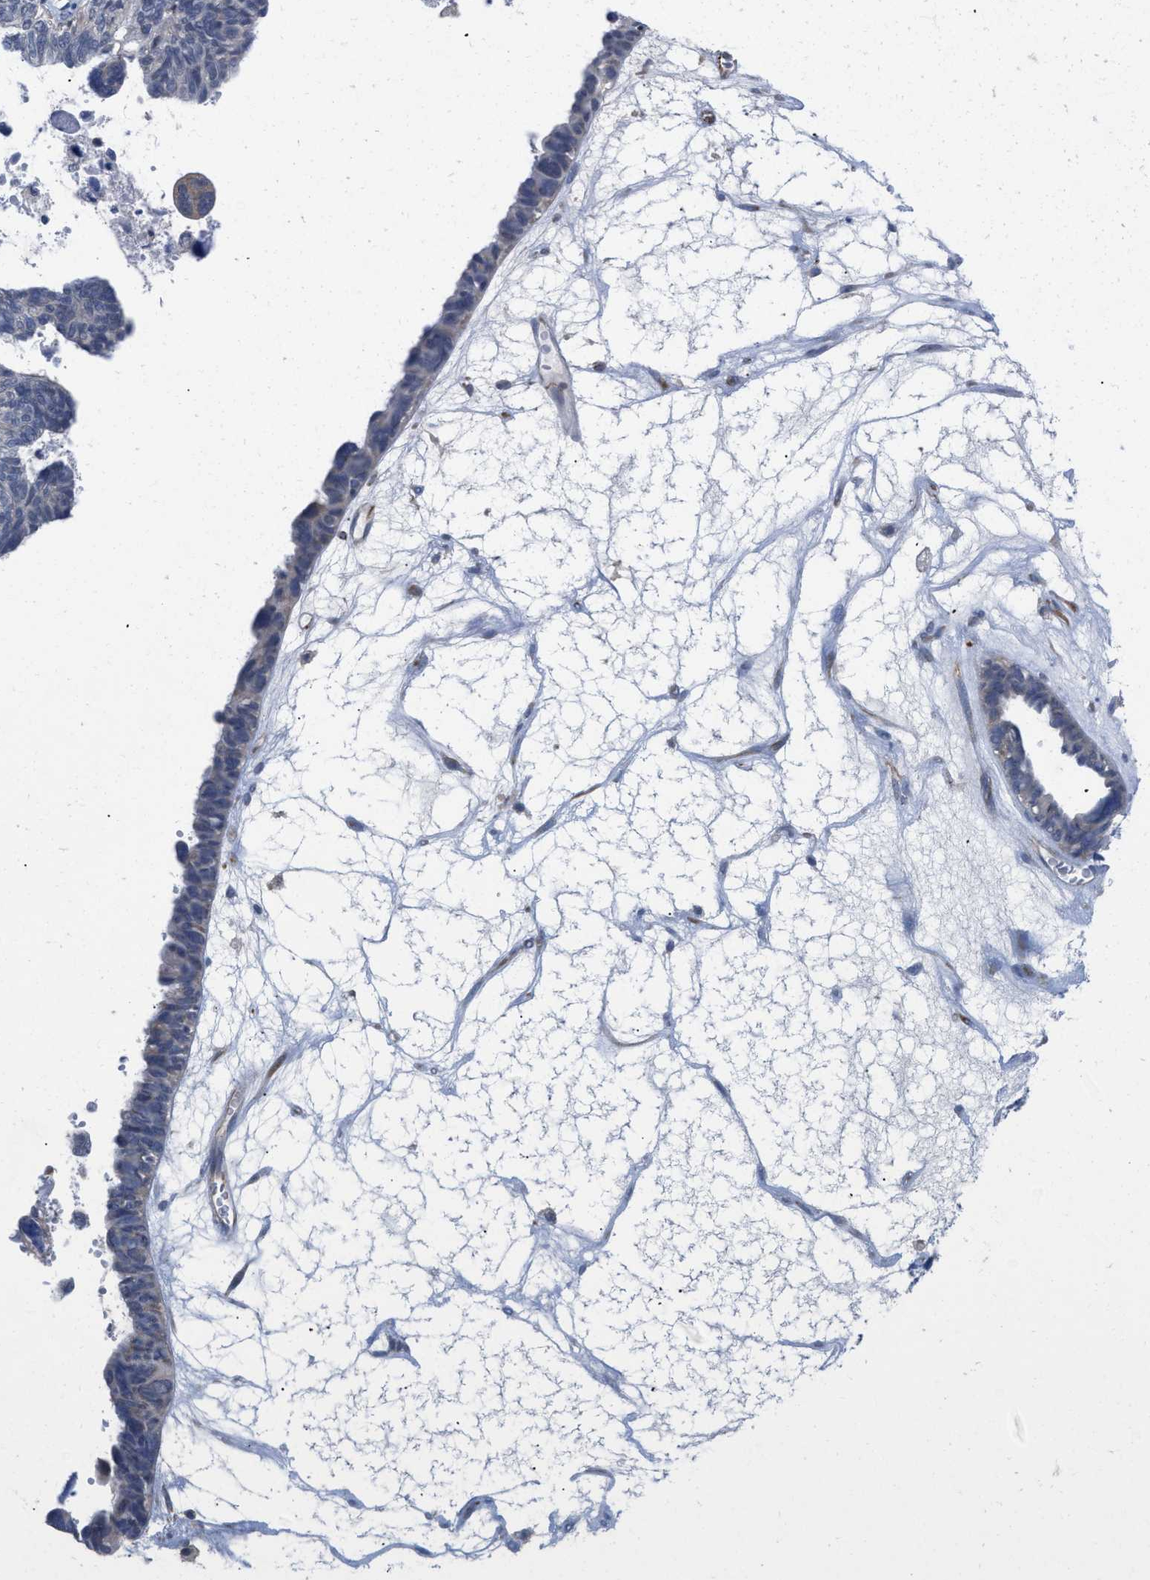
{"staining": {"intensity": "negative", "quantity": "none", "location": "none"}, "tissue": "ovarian cancer", "cell_type": "Tumor cells", "image_type": "cancer", "snomed": [{"axis": "morphology", "description": "Cystadenocarcinoma, serous, NOS"}, {"axis": "topography", "description": "Ovary"}], "caption": "An immunohistochemistry (IHC) micrograph of ovarian cancer is shown. There is no staining in tumor cells of ovarian cancer.", "gene": "TMEM131", "patient": {"sex": "female", "age": 79}}